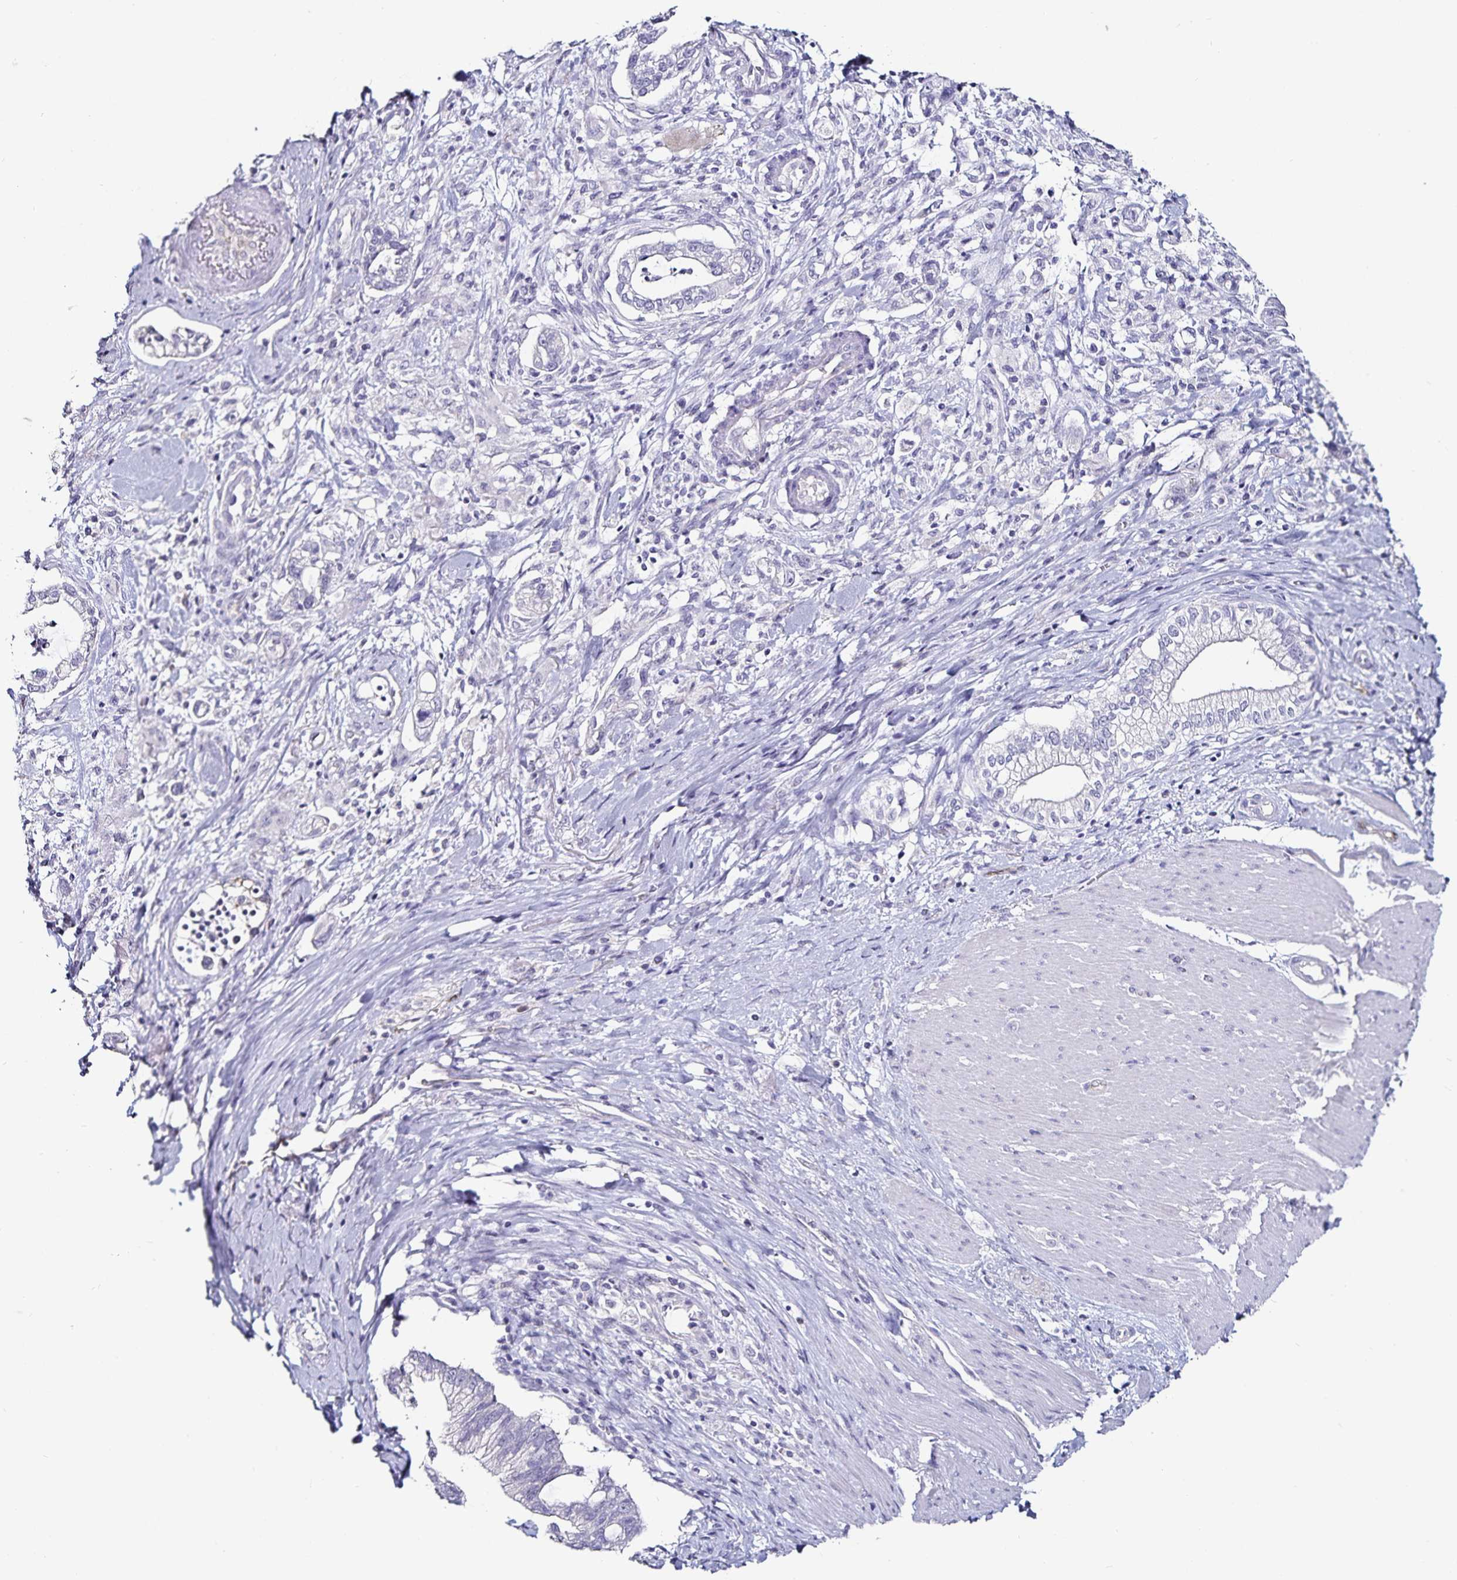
{"staining": {"intensity": "negative", "quantity": "none", "location": "none"}, "tissue": "pancreatic cancer", "cell_type": "Tumor cells", "image_type": "cancer", "snomed": [{"axis": "morphology", "description": "Adenocarcinoma, NOS"}, {"axis": "topography", "description": "Pancreas"}], "caption": "DAB immunohistochemical staining of human pancreatic cancer reveals no significant expression in tumor cells. The staining was performed using DAB (3,3'-diaminobenzidine) to visualize the protein expression in brown, while the nuclei were stained in blue with hematoxylin (Magnification: 20x).", "gene": "TSPAN7", "patient": {"sex": "male", "age": 70}}